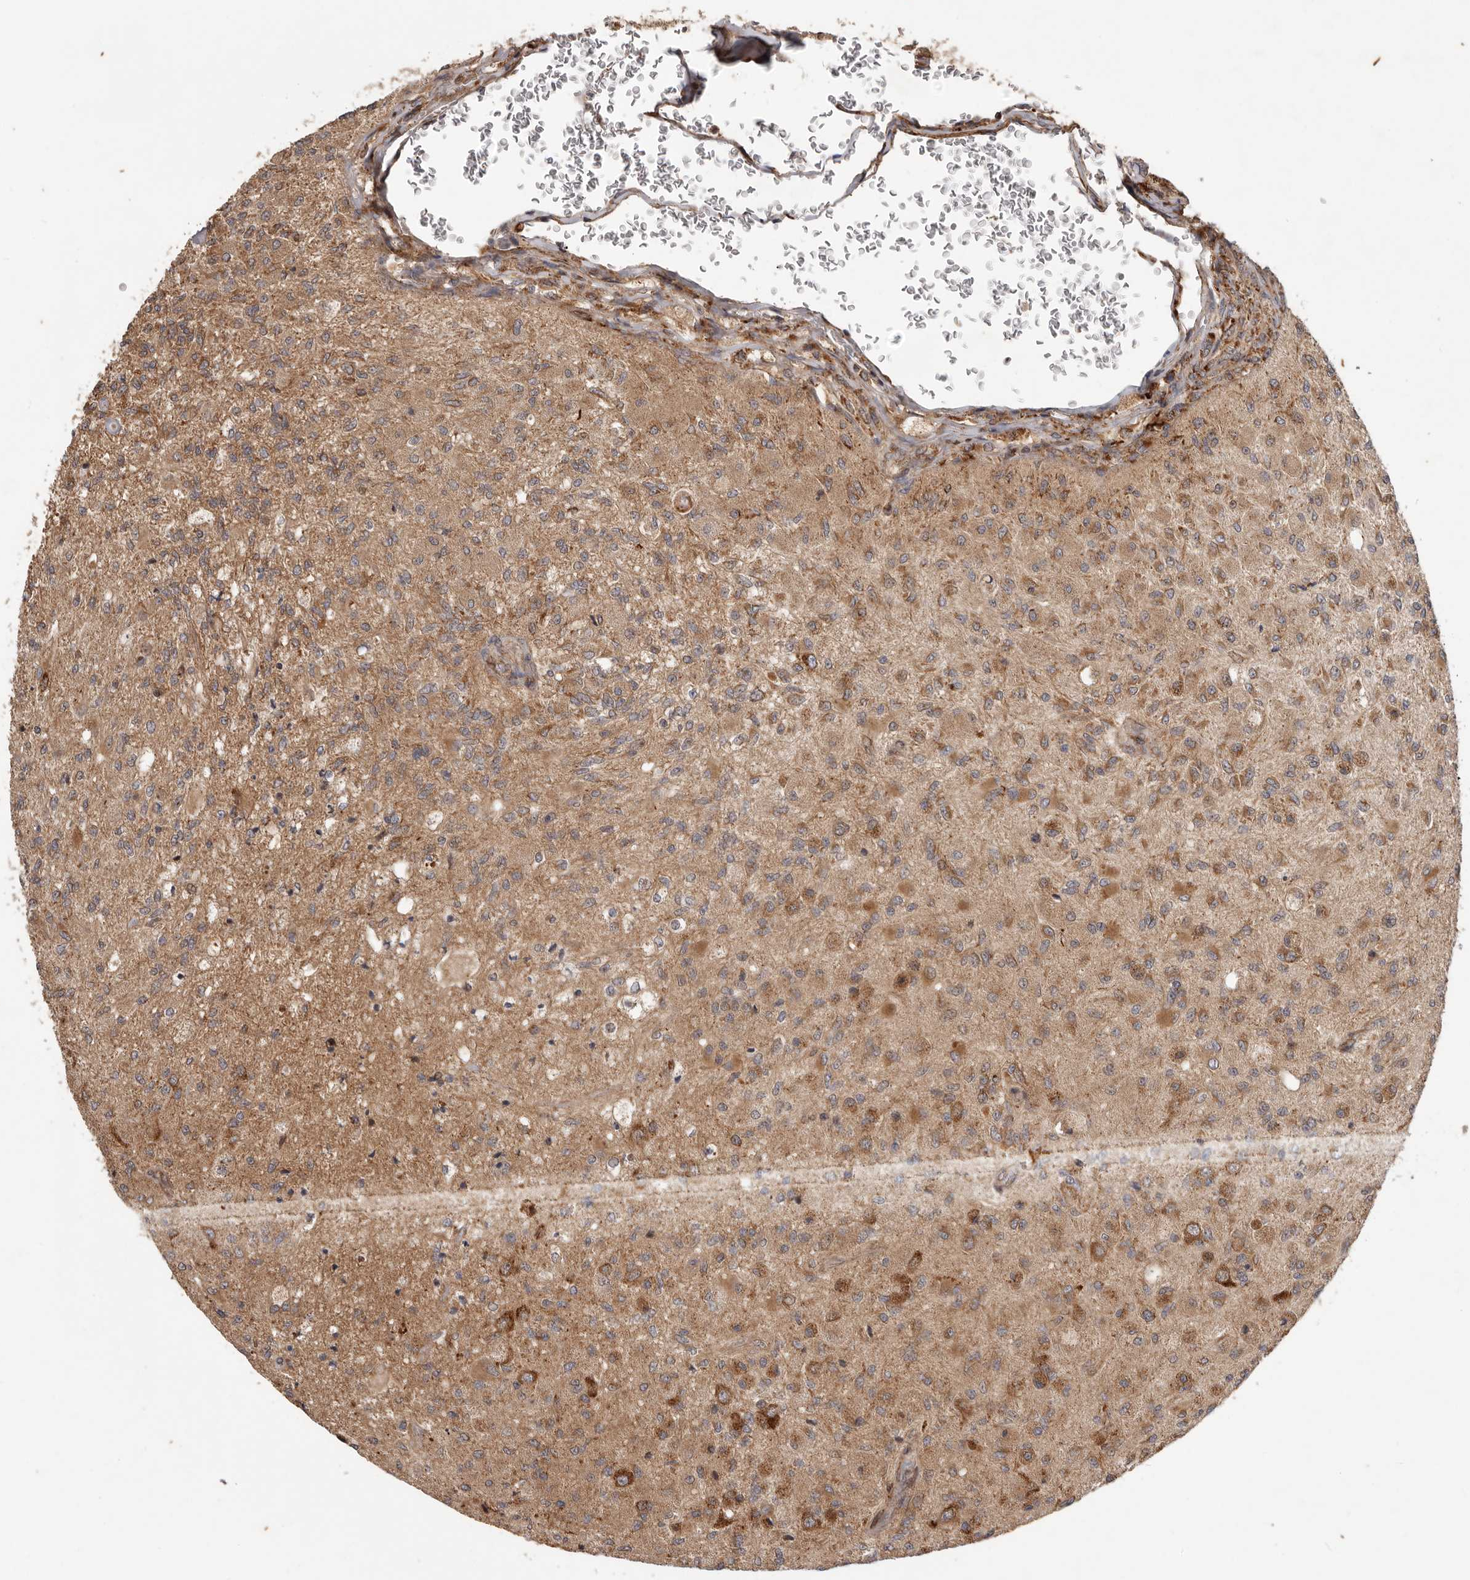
{"staining": {"intensity": "moderate", "quantity": ">75%", "location": "cytoplasmic/membranous"}, "tissue": "glioma", "cell_type": "Tumor cells", "image_type": "cancer", "snomed": [{"axis": "morphology", "description": "Normal tissue, NOS"}, {"axis": "morphology", "description": "Glioma, malignant, High grade"}, {"axis": "topography", "description": "Cerebral cortex"}], "caption": "Immunohistochemistry histopathology image of neoplastic tissue: human glioma stained using immunohistochemistry exhibits medium levels of moderate protein expression localized specifically in the cytoplasmic/membranous of tumor cells, appearing as a cytoplasmic/membranous brown color.", "gene": "MRPS10", "patient": {"sex": "male", "age": 77}}